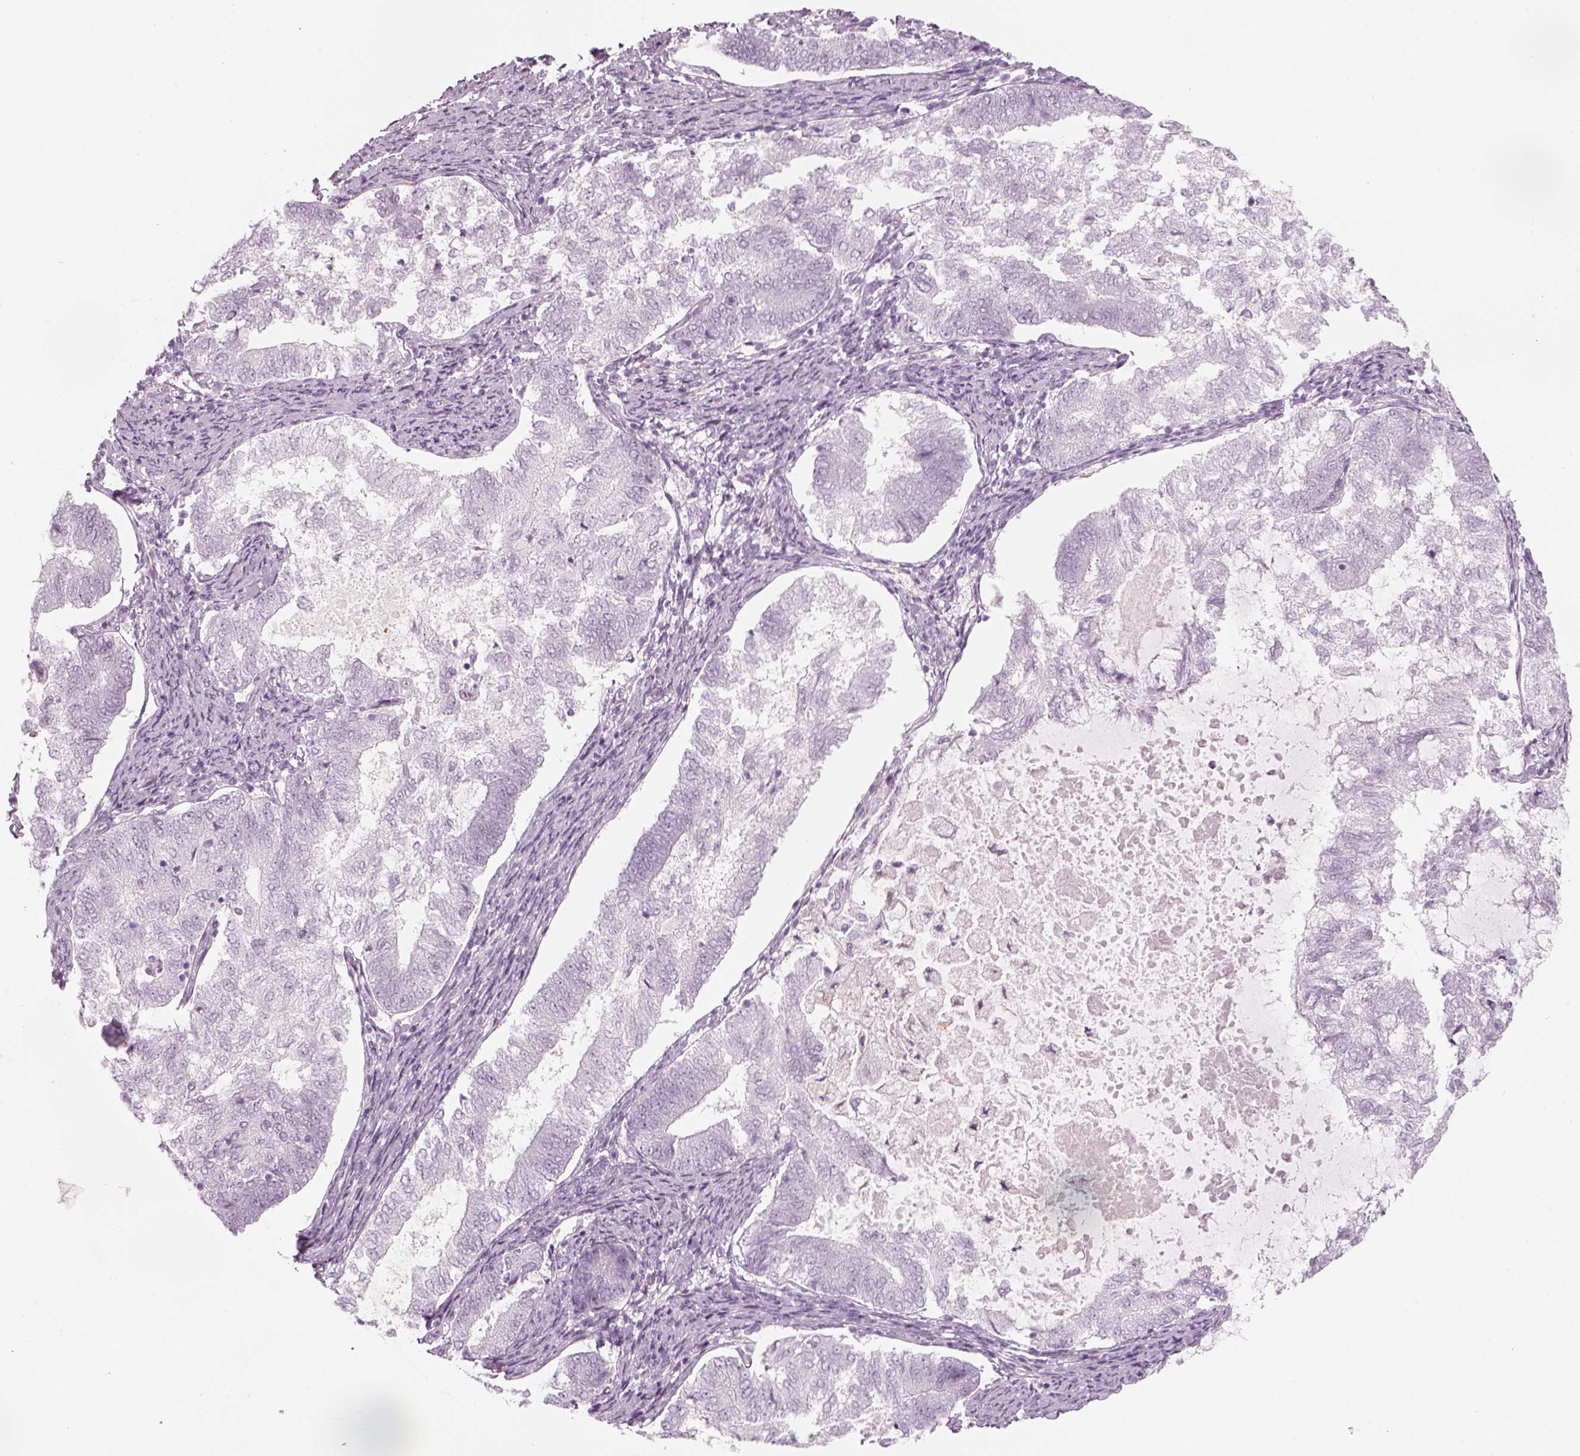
{"staining": {"intensity": "negative", "quantity": "none", "location": "none"}, "tissue": "endometrial cancer", "cell_type": "Tumor cells", "image_type": "cancer", "snomed": [{"axis": "morphology", "description": "Adenocarcinoma, NOS"}, {"axis": "topography", "description": "Endometrium"}], "caption": "Tumor cells show no significant staining in endometrial cancer.", "gene": "GAS2L2", "patient": {"sex": "female", "age": 65}}